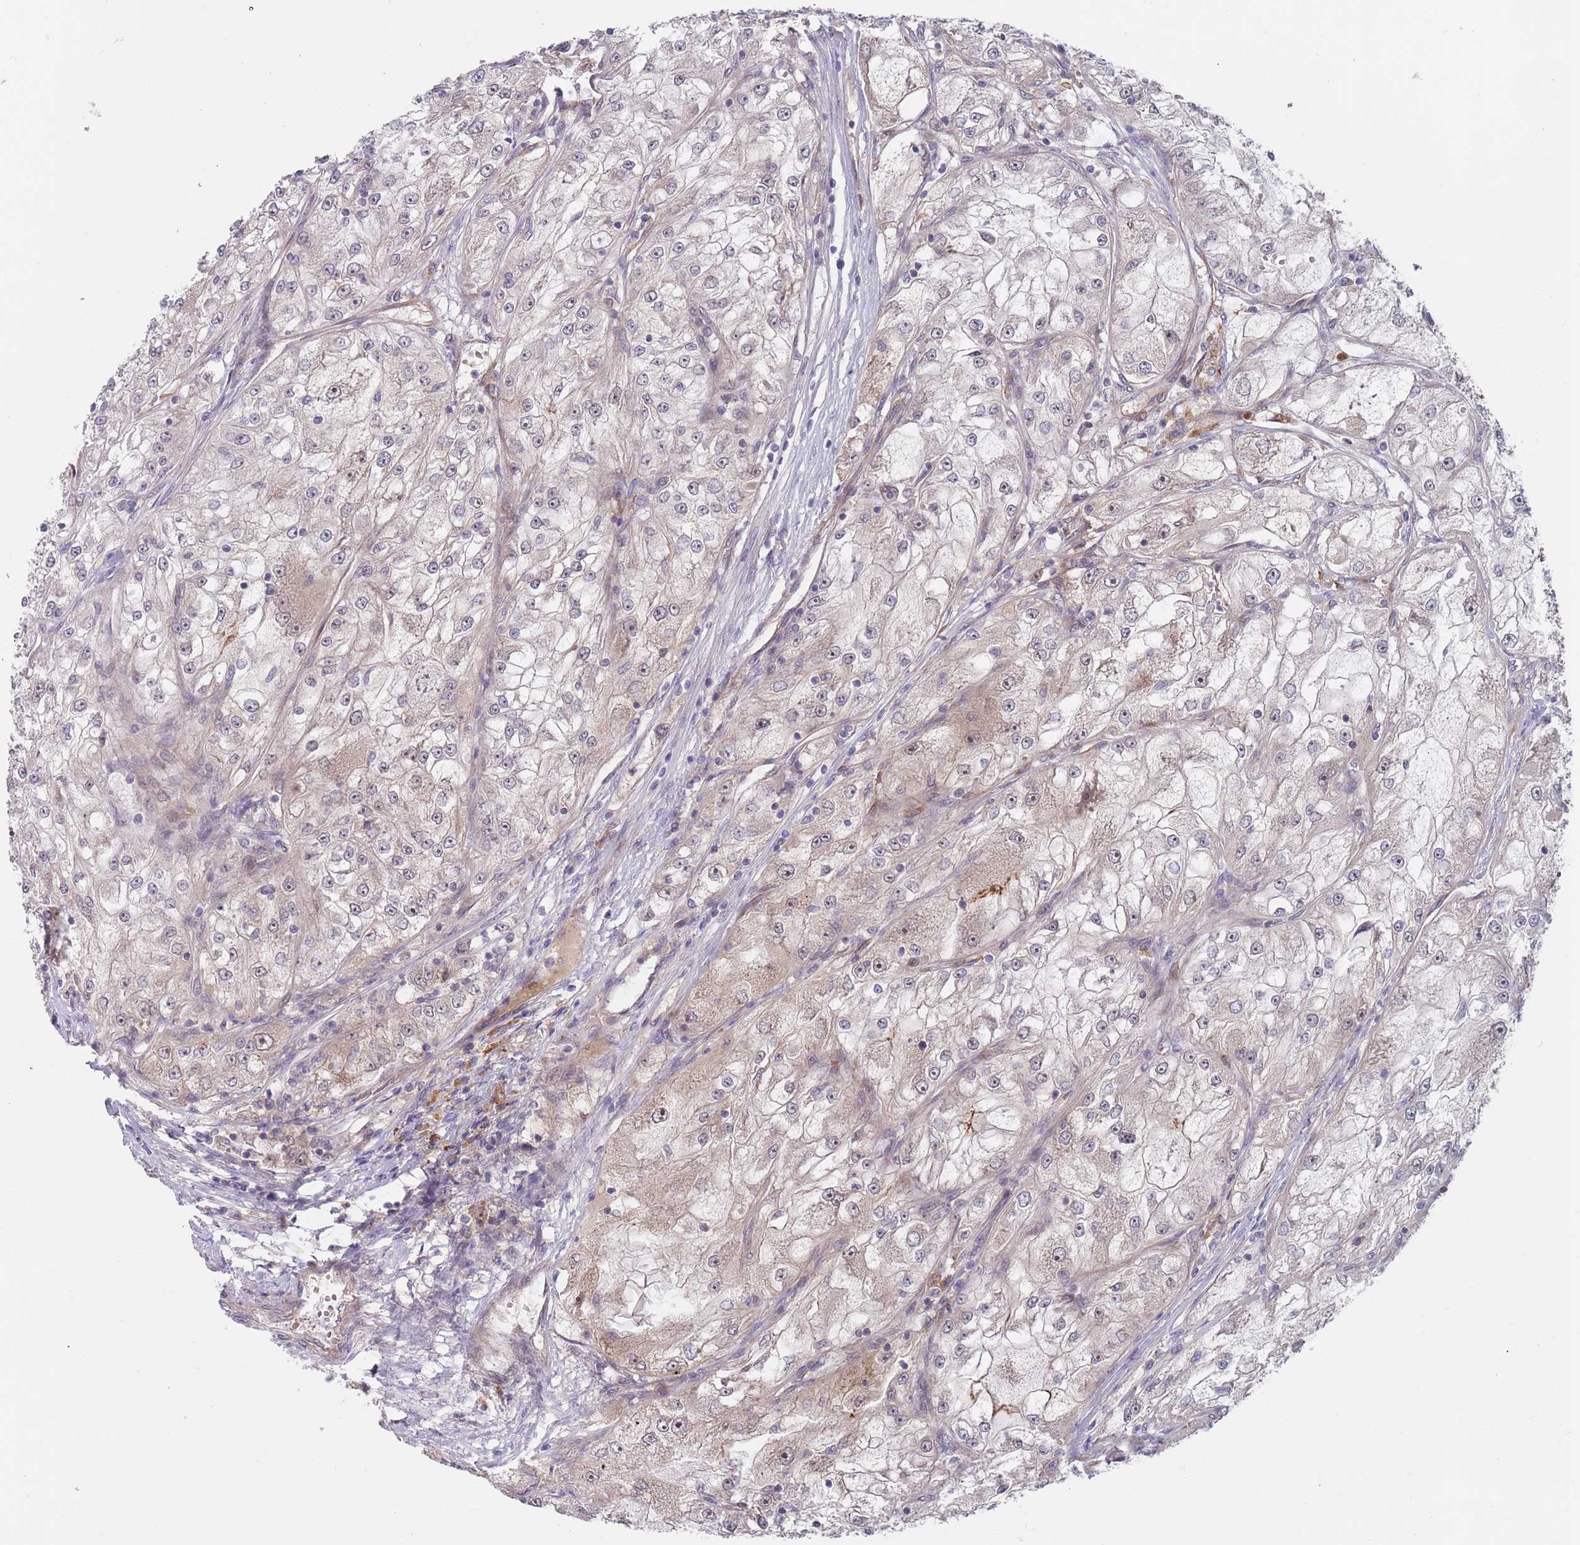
{"staining": {"intensity": "weak", "quantity": "<25%", "location": "cytoplasmic/membranous"}, "tissue": "renal cancer", "cell_type": "Tumor cells", "image_type": "cancer", "snomed": [{"axis": "morphology", "description": "Adenocarcinoma, NOS"}, {"axis": "topography", "description": "Kidney"}], "caption": "Renal cancer was stained to show a protein in brown. There is no significant positivity in tumor cells. (Brightfield microscopy of DAB immunohistochemistry (IHC) at high magnification).", "gene": "ZNF140", "patient": {"sex": "female", "age": 72}}